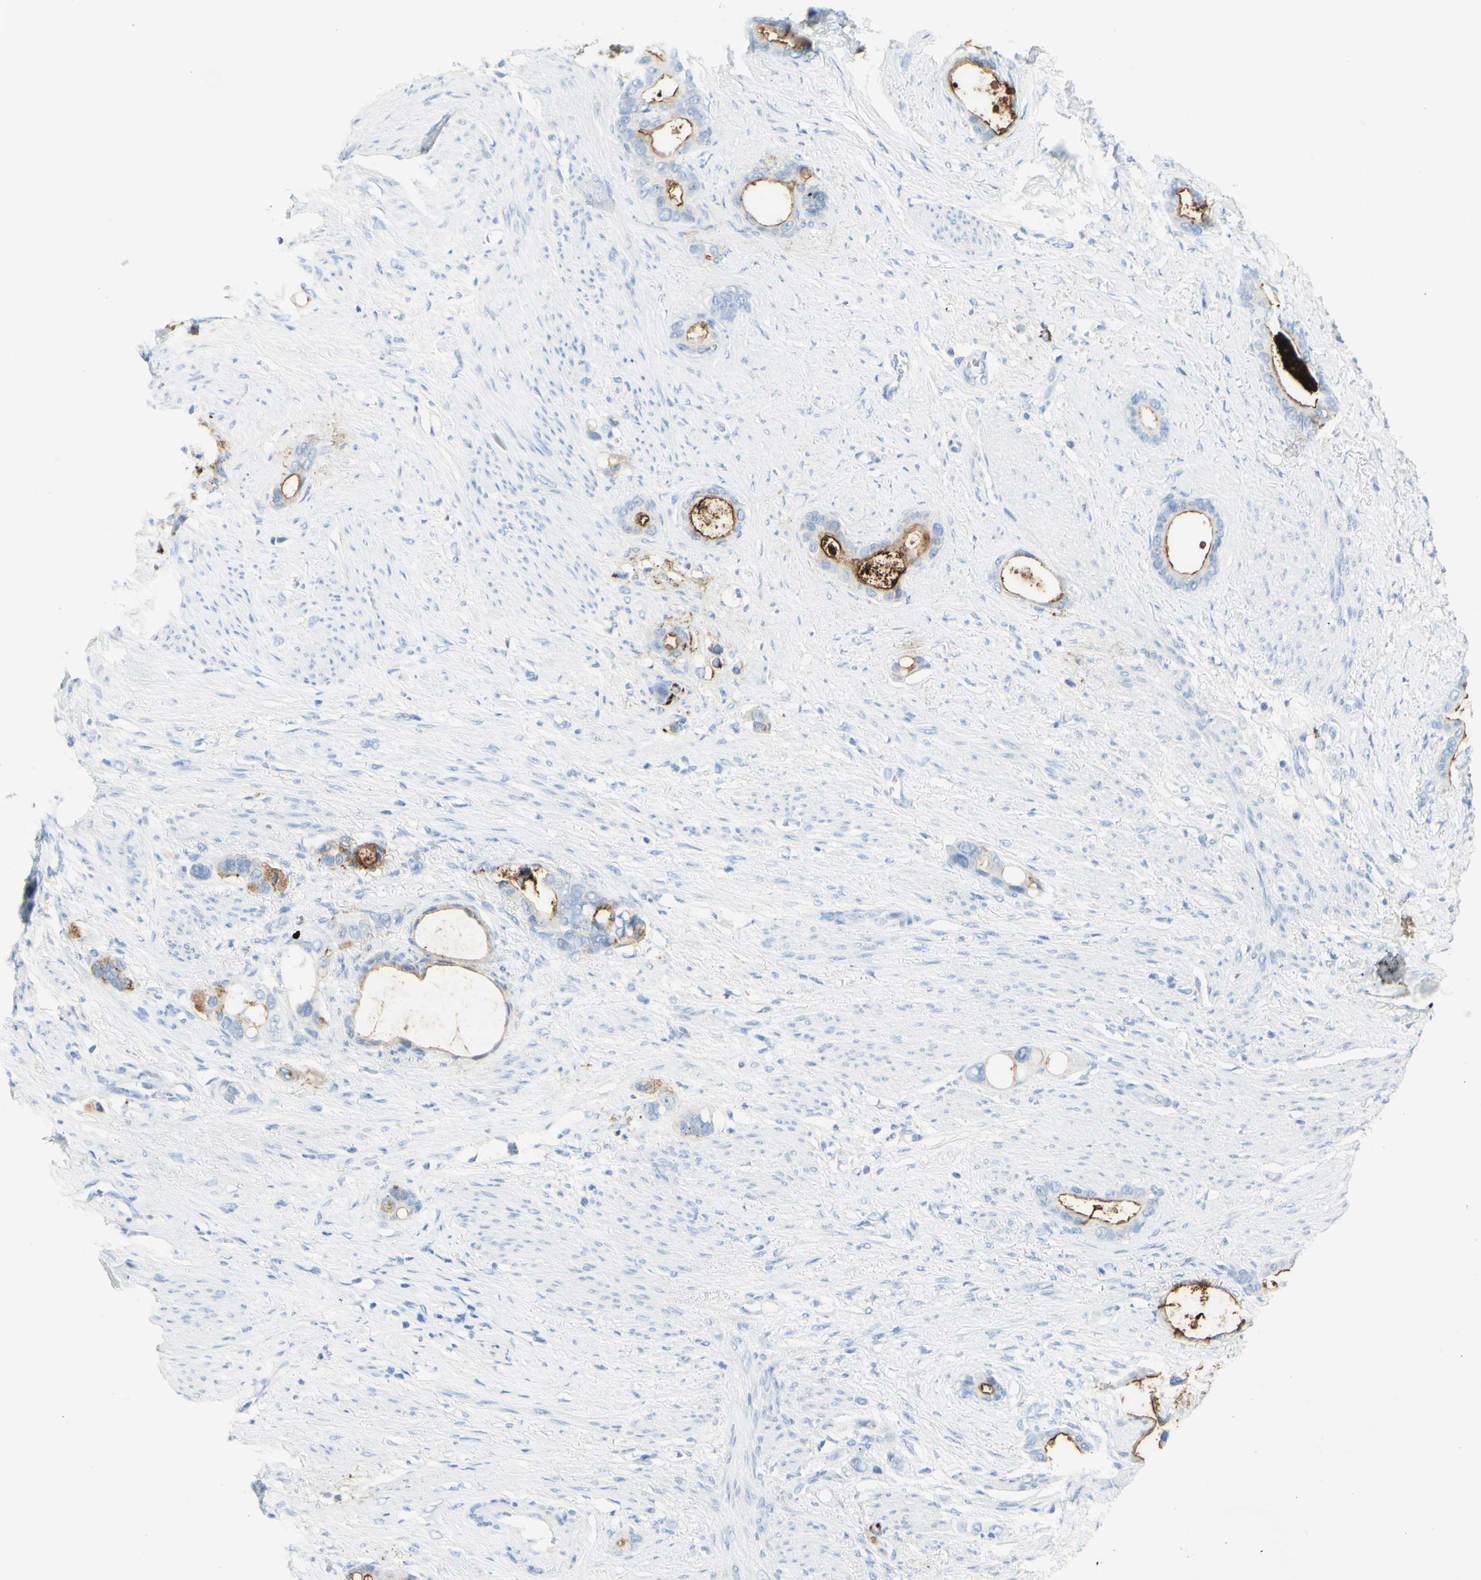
{"staining": {"intensity": "moderate", "quantity": "<25%", "location": "cytoplasmic/membranous"}, "tissue": "stomach cancer", "cell_type": "Tumor cells", "image_type": "cancer", "snomed": [{"axis": "morphology", "description": "Adenocarcinoma, NOS"}, {"axis": "topography", "description": "Stomach"}], "caption": "Stomach cancer stained for a protein demonstrates moderate cytoplasmic/membranous positivity in tumor cells. (DAB (3,3'-diaminobenzidine) = brown stain, brightfield microscopy at high magnification).", "gene": "TSPAN1", "patient": {"sex": "female", "age": 75}}